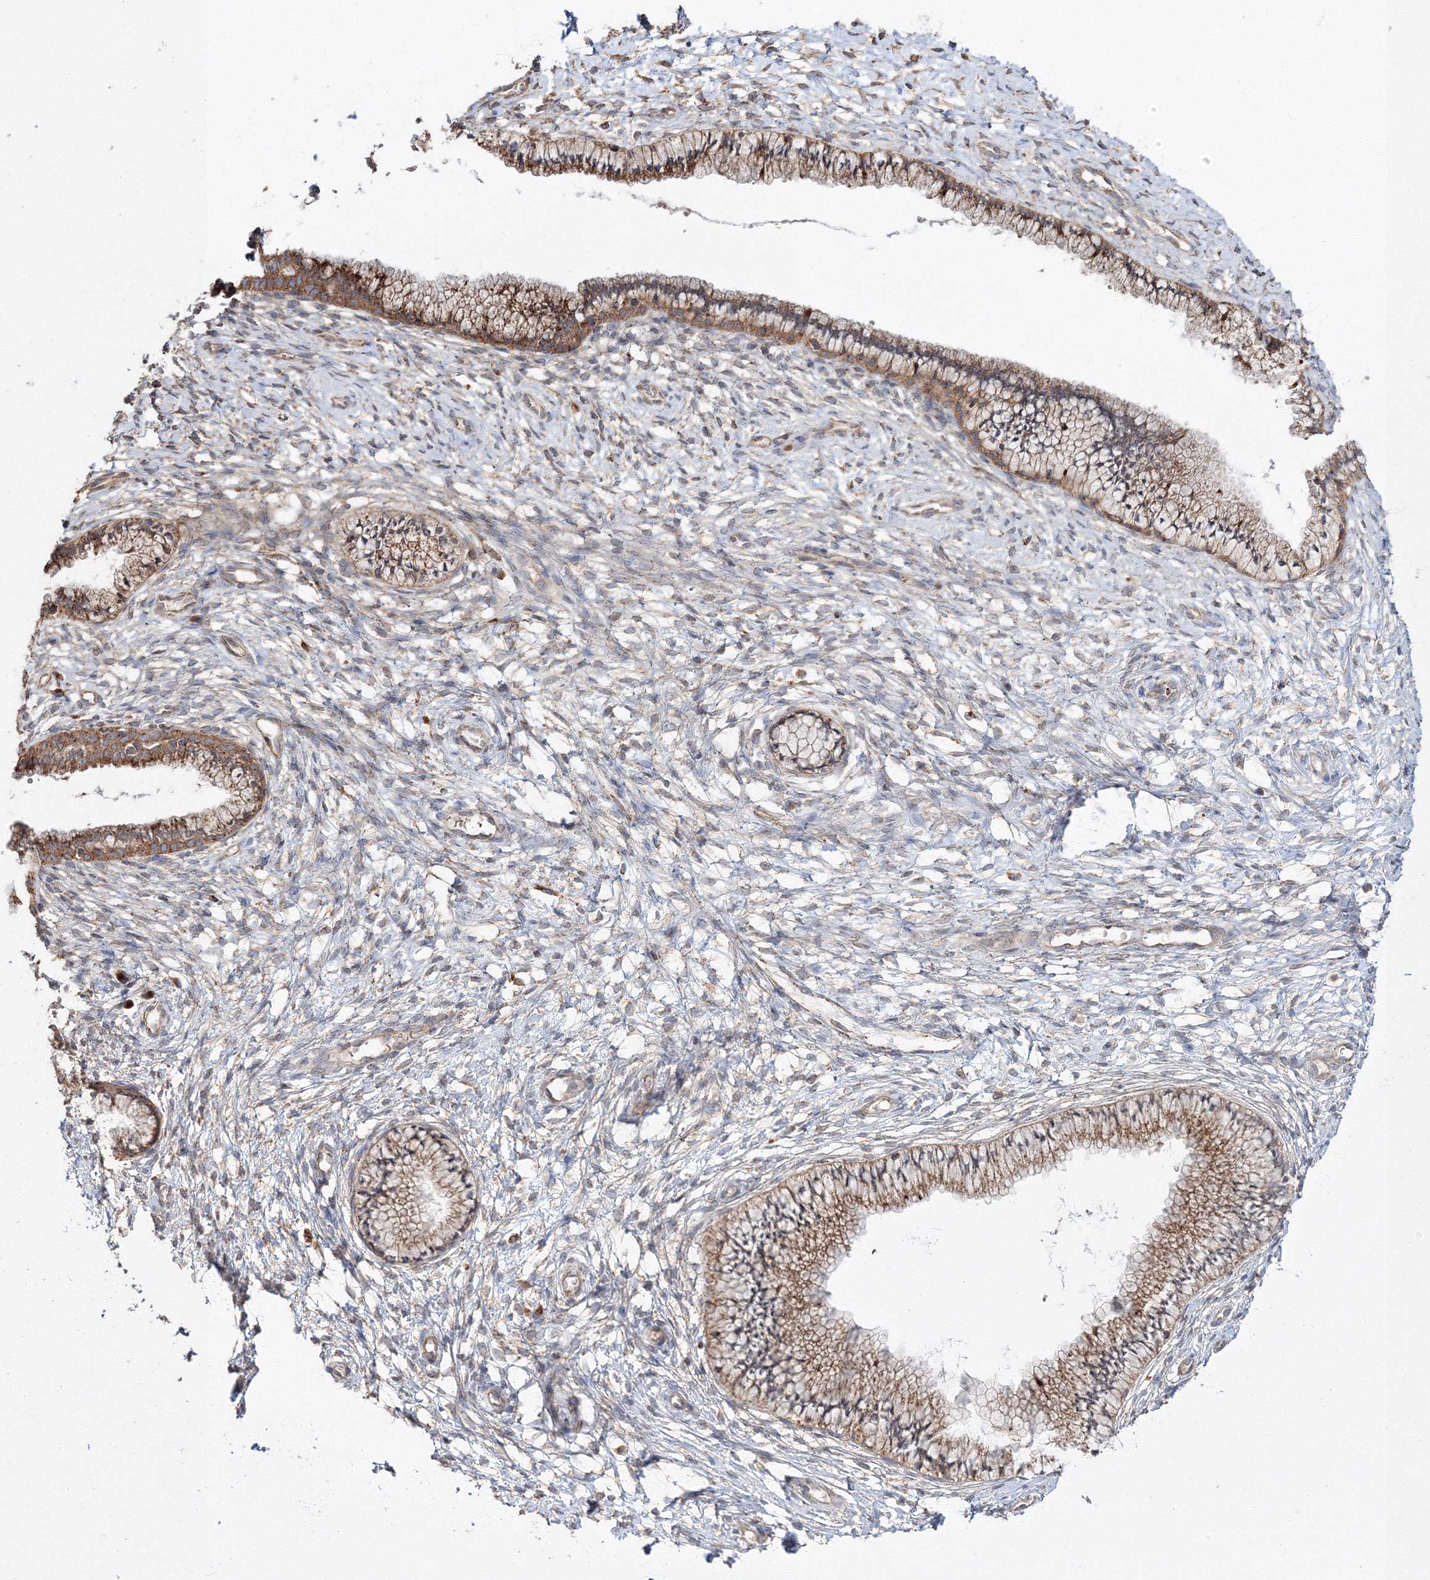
{"staining": {"intensity": "moderate", "quantity": ">75%", "location": "cytoplasmic/membranous"}, "tissue": "cervix", "cell_type": "Glandular cells", "image_type": "normal", "snomed": [{"axis": "morphology", "description": "Normal tissue, NOS"}, {"axis": "topography", "description": "Cervix"}], "caption": "IHC of benign human cervix exhibits medium levels of moderate cytoplasmic/membranous positivity in about >75% of glandular cells. Immunohistochemistry stains the protein of interest in brown and the nuclei are stained blue.", "gene": "DDO", "patient": {"sex": "female", "age": 36}}